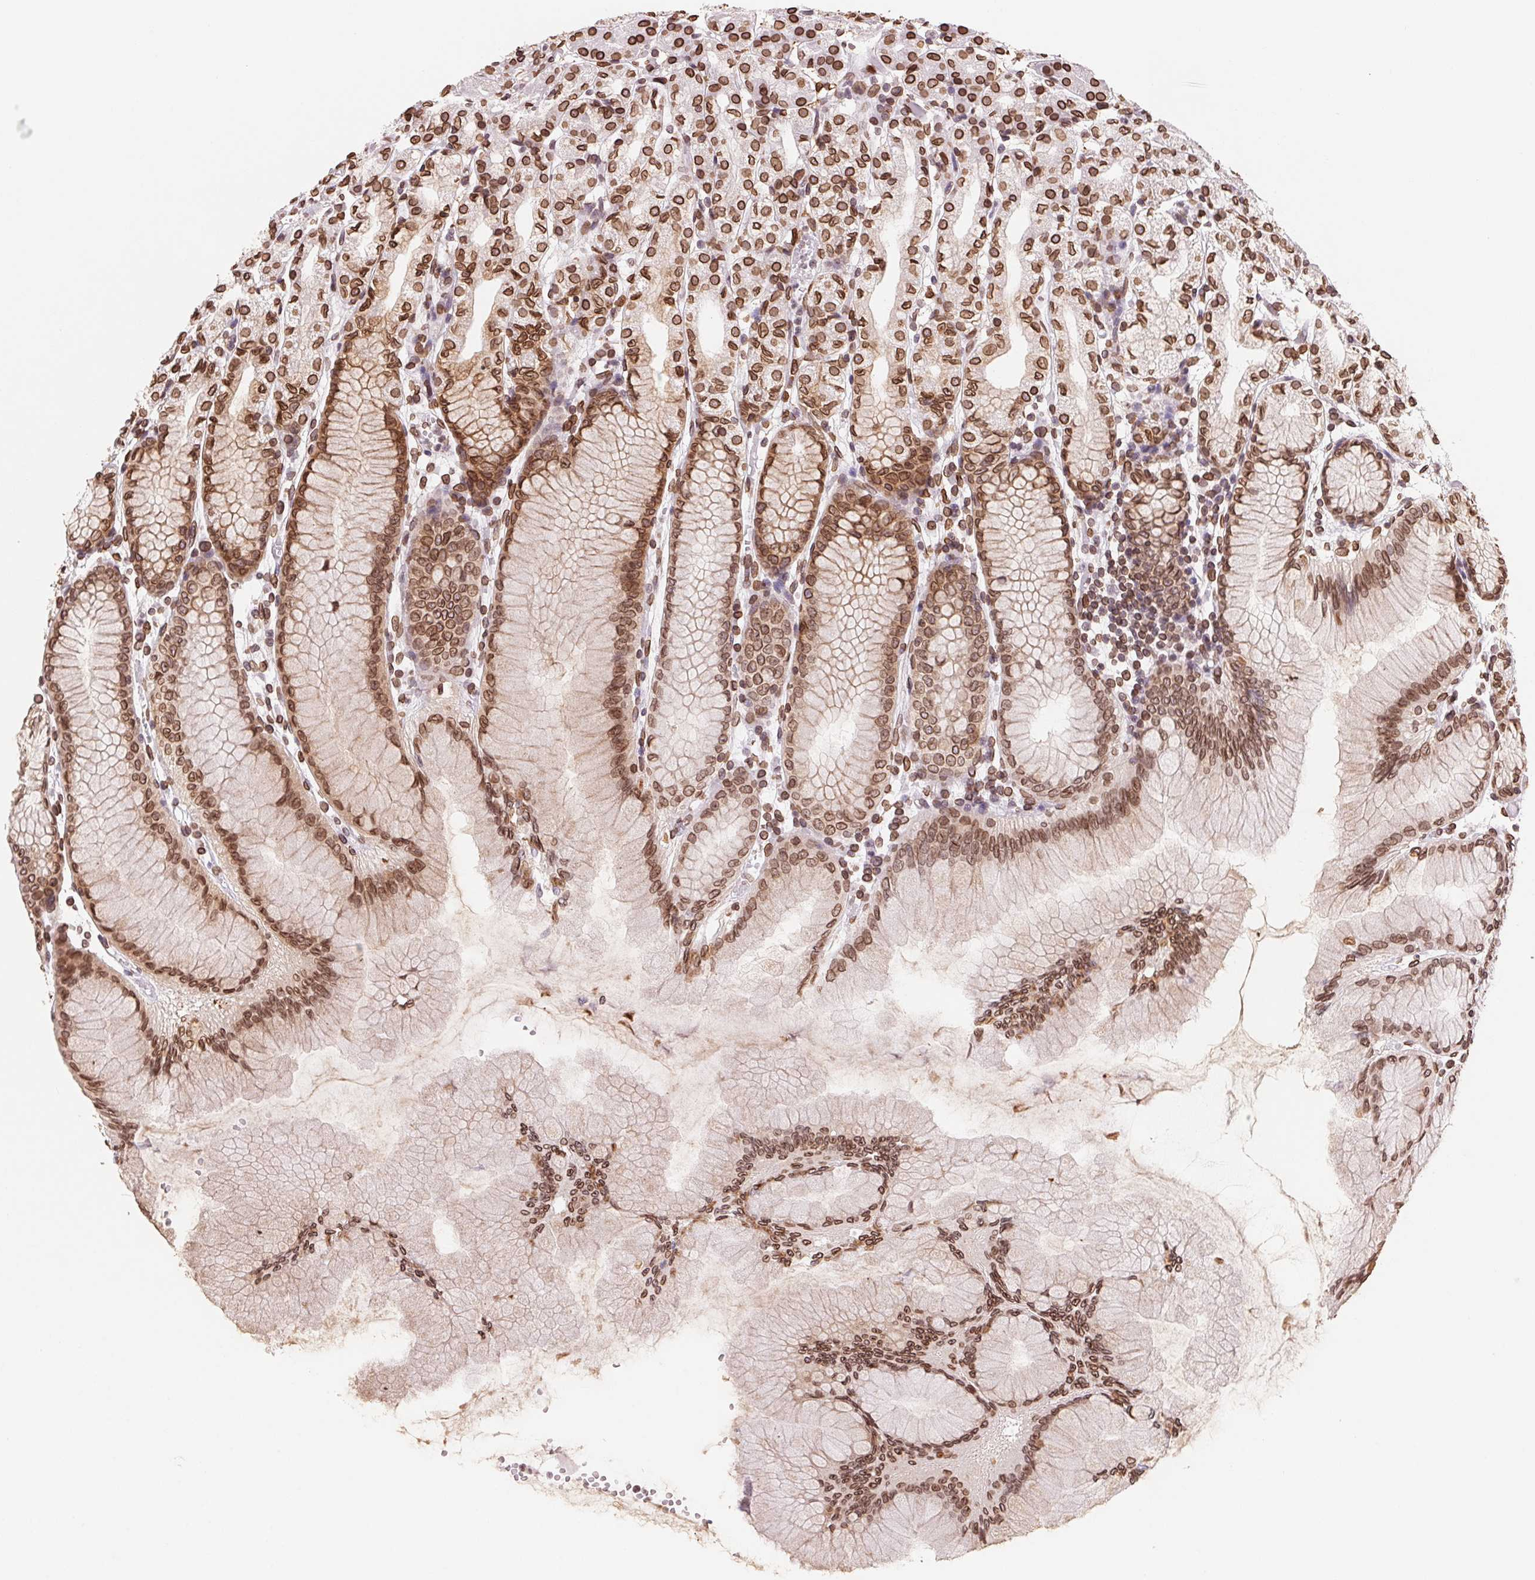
{"staining": {"intensity": "strong", "quantity": ">75%", "location": "cytoplasmic/membranous,nuclear"}, "tissue": "stomach", "cell_type": "Glandular cells", "image_type": "normal", "snomed": [{"axis": "morphology", "description": "Normal tissue, NOS"}, {"axis": "topography", "description": "Stomach"}], "caption": "The micrograph reveals staining of benign stomach, revealing strong cytoplasmic/membranous,nuclear protein staining (brown color) within glandular cells.", "gene": "LMNB2", "patient": {"sex": "female", "age": 57}}